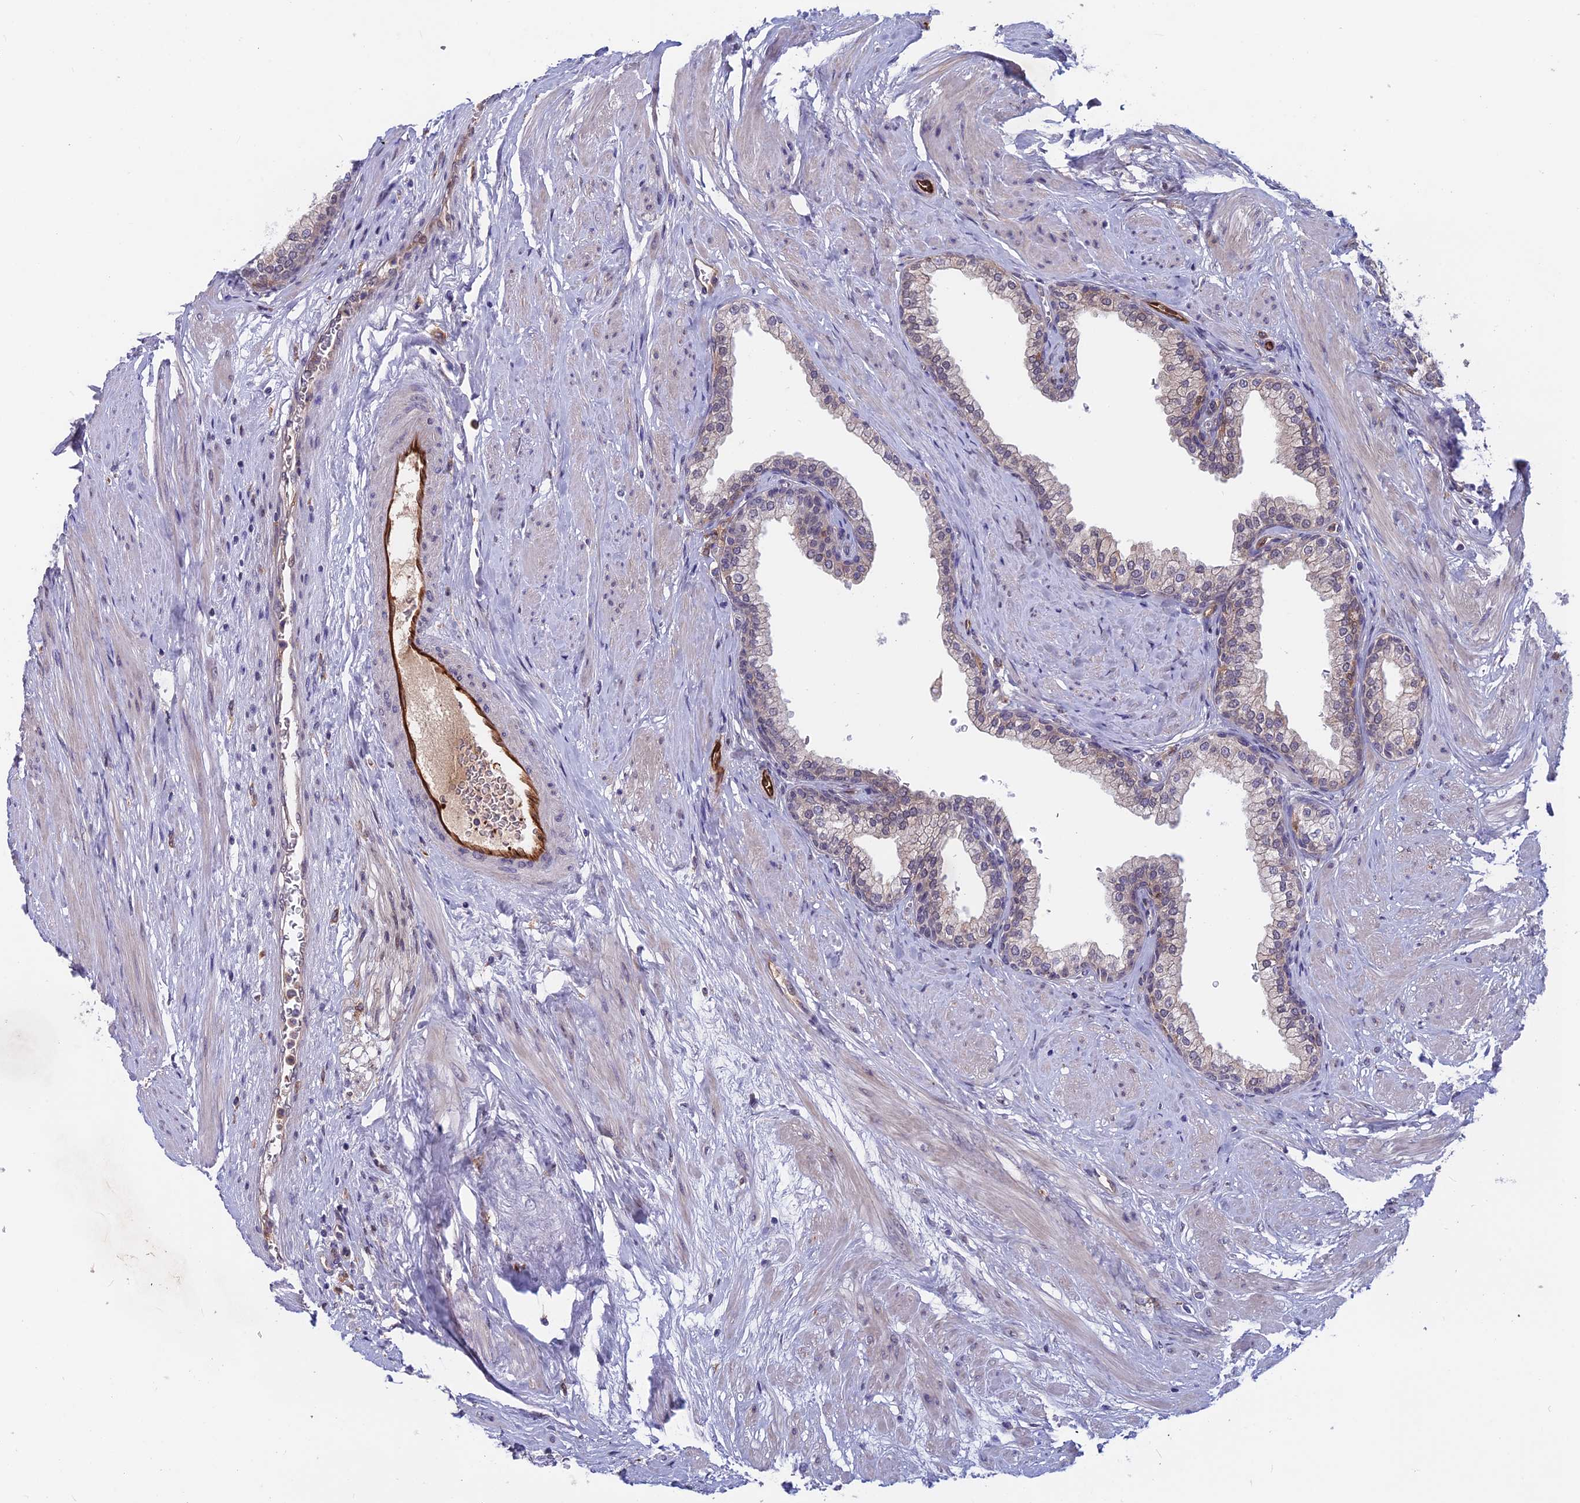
{"staining": {"intensity": "weak", "quantity": "25%-75%", "location": "cytoplasmic/membranous"}, "tissue": "prostate", "cell_type": "Glandular cells", "image_type": "normal", "snomed": [{"axis": "morphology", "description": "Normal tissue, NOS"}, {"axis": "morphology", "description": "Urothelial carcinoma, Low grade"}, {"axis": "topography", "description": "Urinary bladder"}, {"axis": "topography", "description": "Prostate"}], "caption": "A histopathology image showing weak cytoplasmic/membranous staining in about 25%-75% of glandular cells in normal prostate, as visualized by brown immunohistochemical staining.", "gene": "MAST2", "patient": {"sex": "male", "age": 60}}